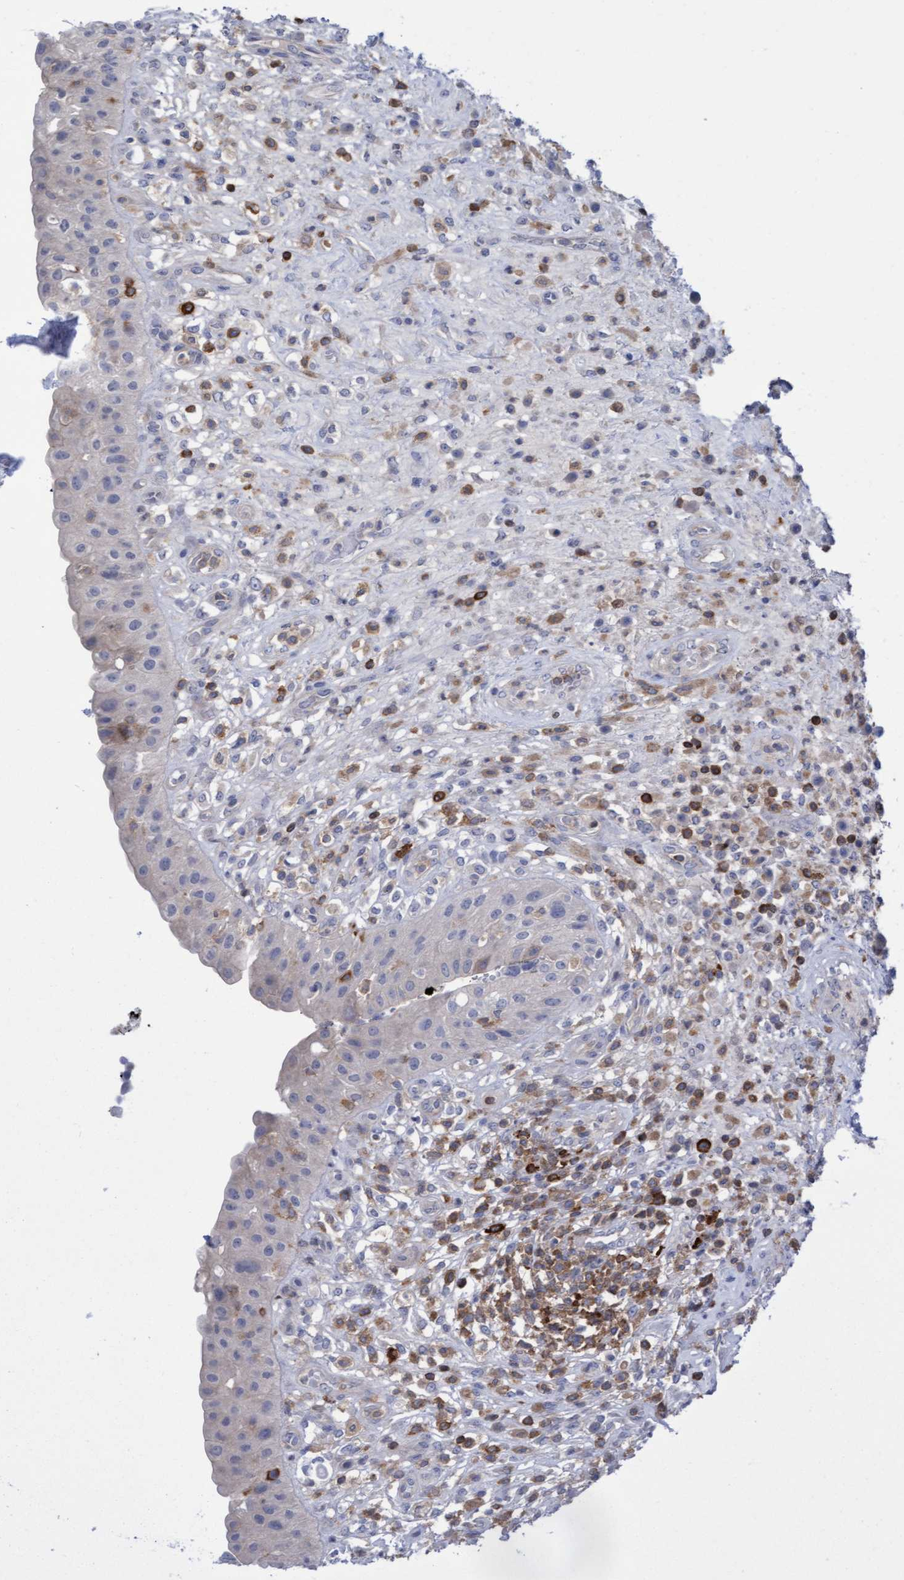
{"staining": {"intensity": "weak", "quantity": "25%-75%", "location": "cytoplasmic/membranous"}, "tissue": "urinary bladder", "cell_type": "Urothelial cells", "image_type": "normal", "snomed": [{"axis": "morphology", "description": "Normal tissue, NOS"}, {"axis": "topography", "description": "Urinary bladder"}], "caption": "Urothelial cells reveal low levels of weak cytoplasmic/membranous staining in approximately 25%-75% of cells in unremarkable human urinary bladder.", "gene": "FNBP1", "patient": {"sex": "female", "age": 62}}